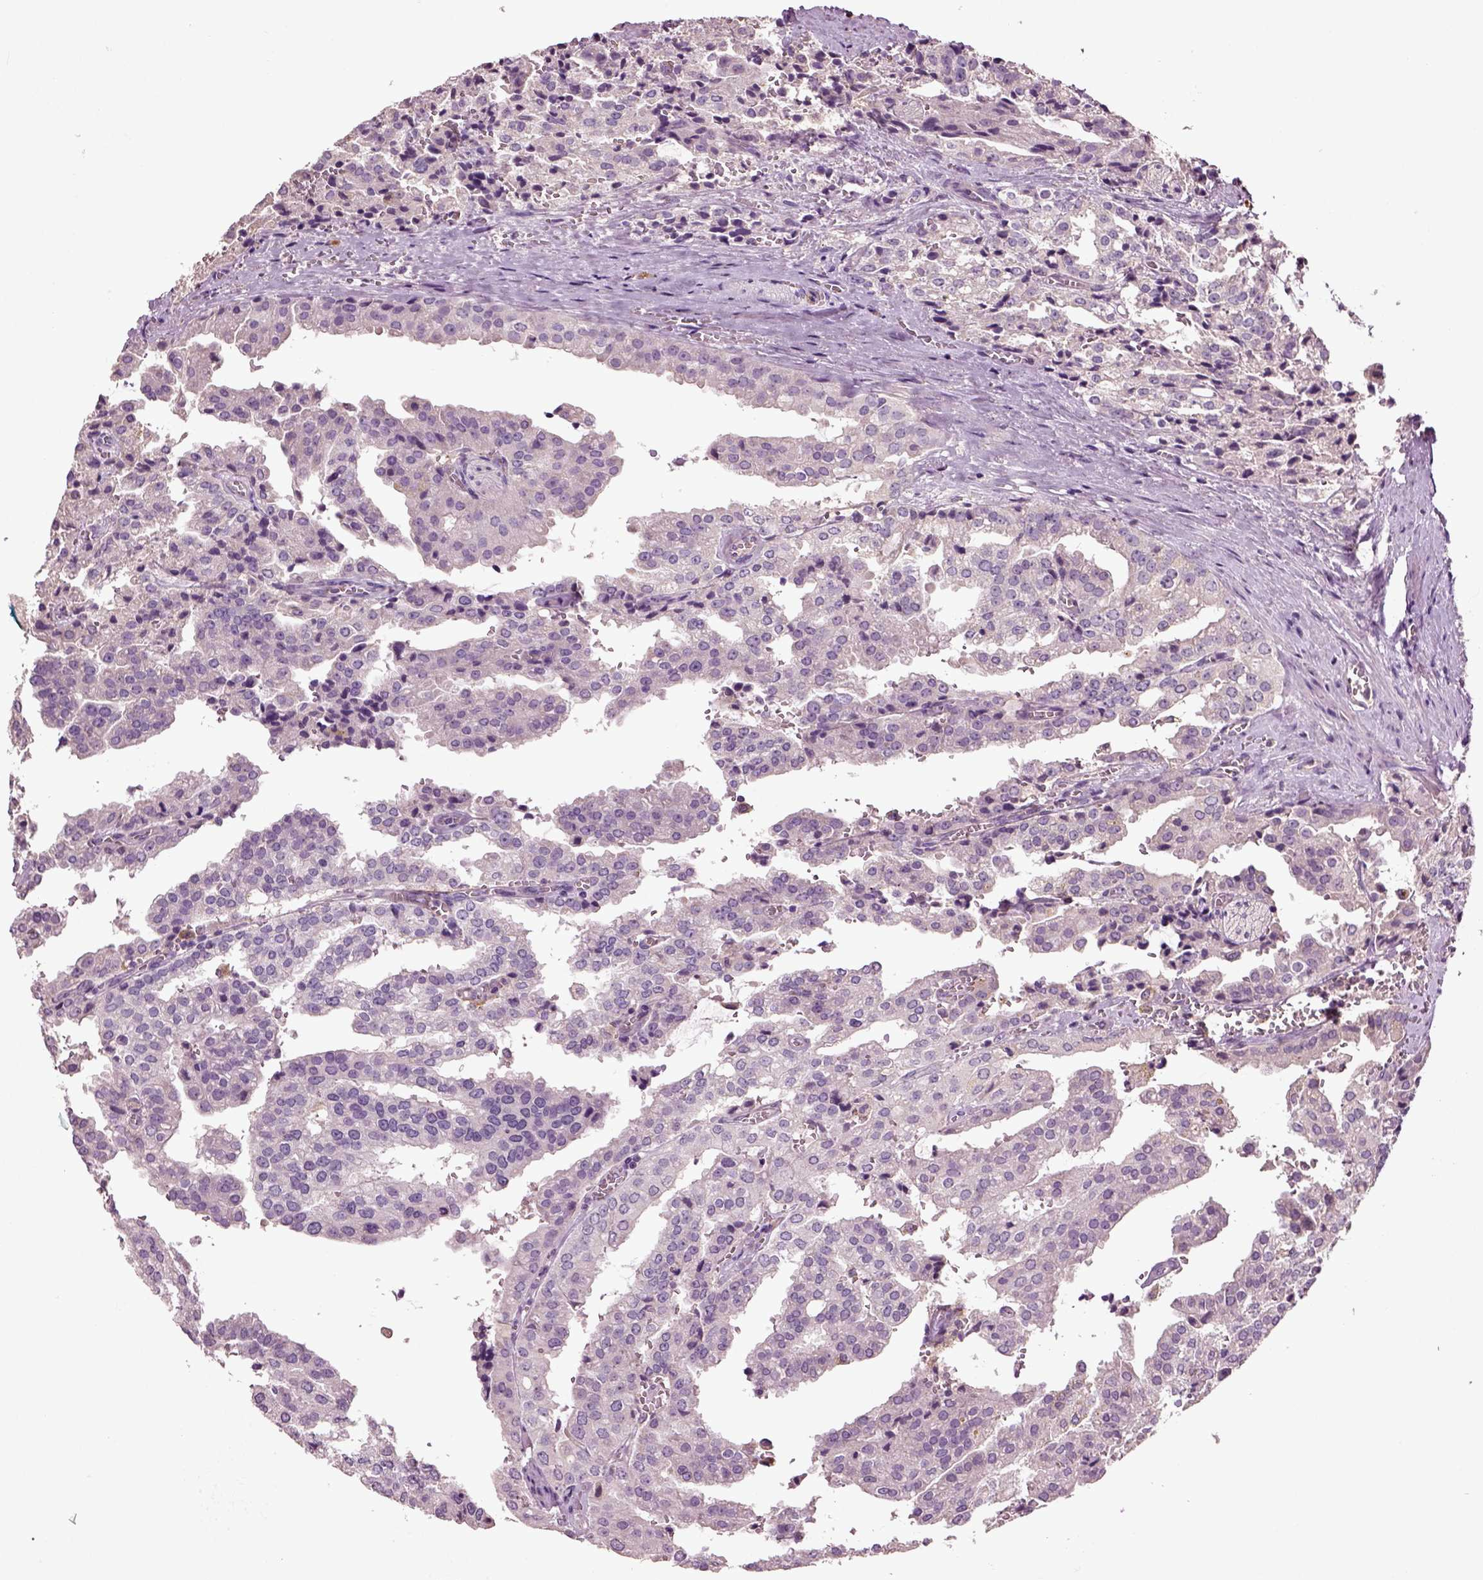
{"staining": {"intensity": "negative", "quantity": "none", "location": "none"}, "tissue": "prostate cancer", "cell_type": "Tumor cells", "image_type": "cancer", "snomed": [{"axis": "morphology", "description": "Adenocarcinoma, High grade"}, {"axis": "topography", "description": "Prostate"}], "caption": "Immunohistochemical staining of prostate cancer shows no significant staining in tumor cells.", "gene": "DEFB118", "patient": {"sex": "male", "age": 68}}